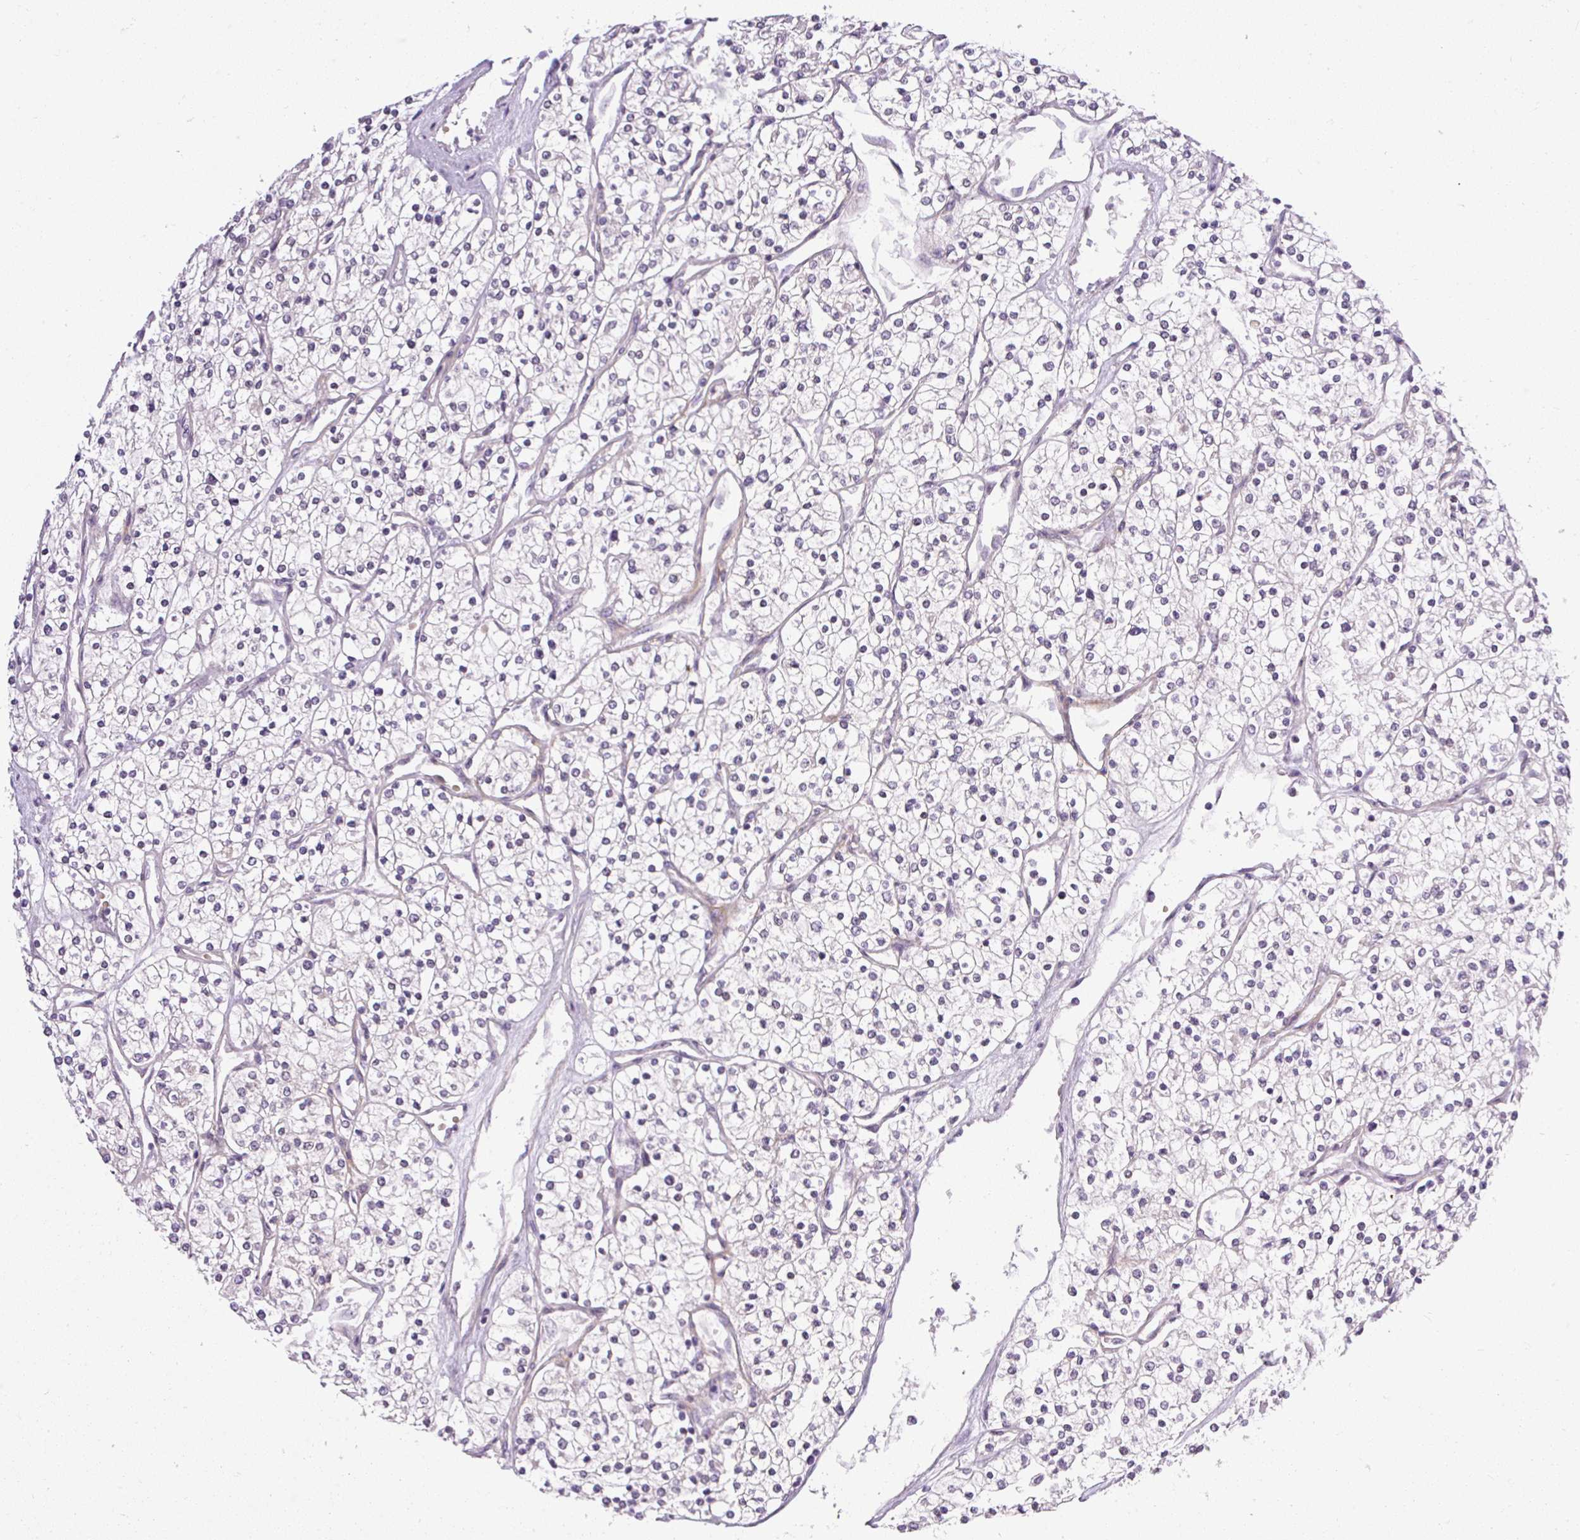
{"staining": {"intensity": "negative", "quantity": "none", "location": "none"}, "tissue": "renal cancer", "cell_type": "Tumor cells", "image_type": "cancer", "snomed": [{"axis": "morphology", "description": "Adenocarcinoma, NOS"}, {"axis": "topography", "description": "Kidney"}], "caption": "The histopathology image exhibits no staining of tumor cells in renal cancer. (Immunohistochemistry, brightfield microscopy, high magnification).", "gene": "FAM117B", "patient": {"sex": "male", "age": 80}}